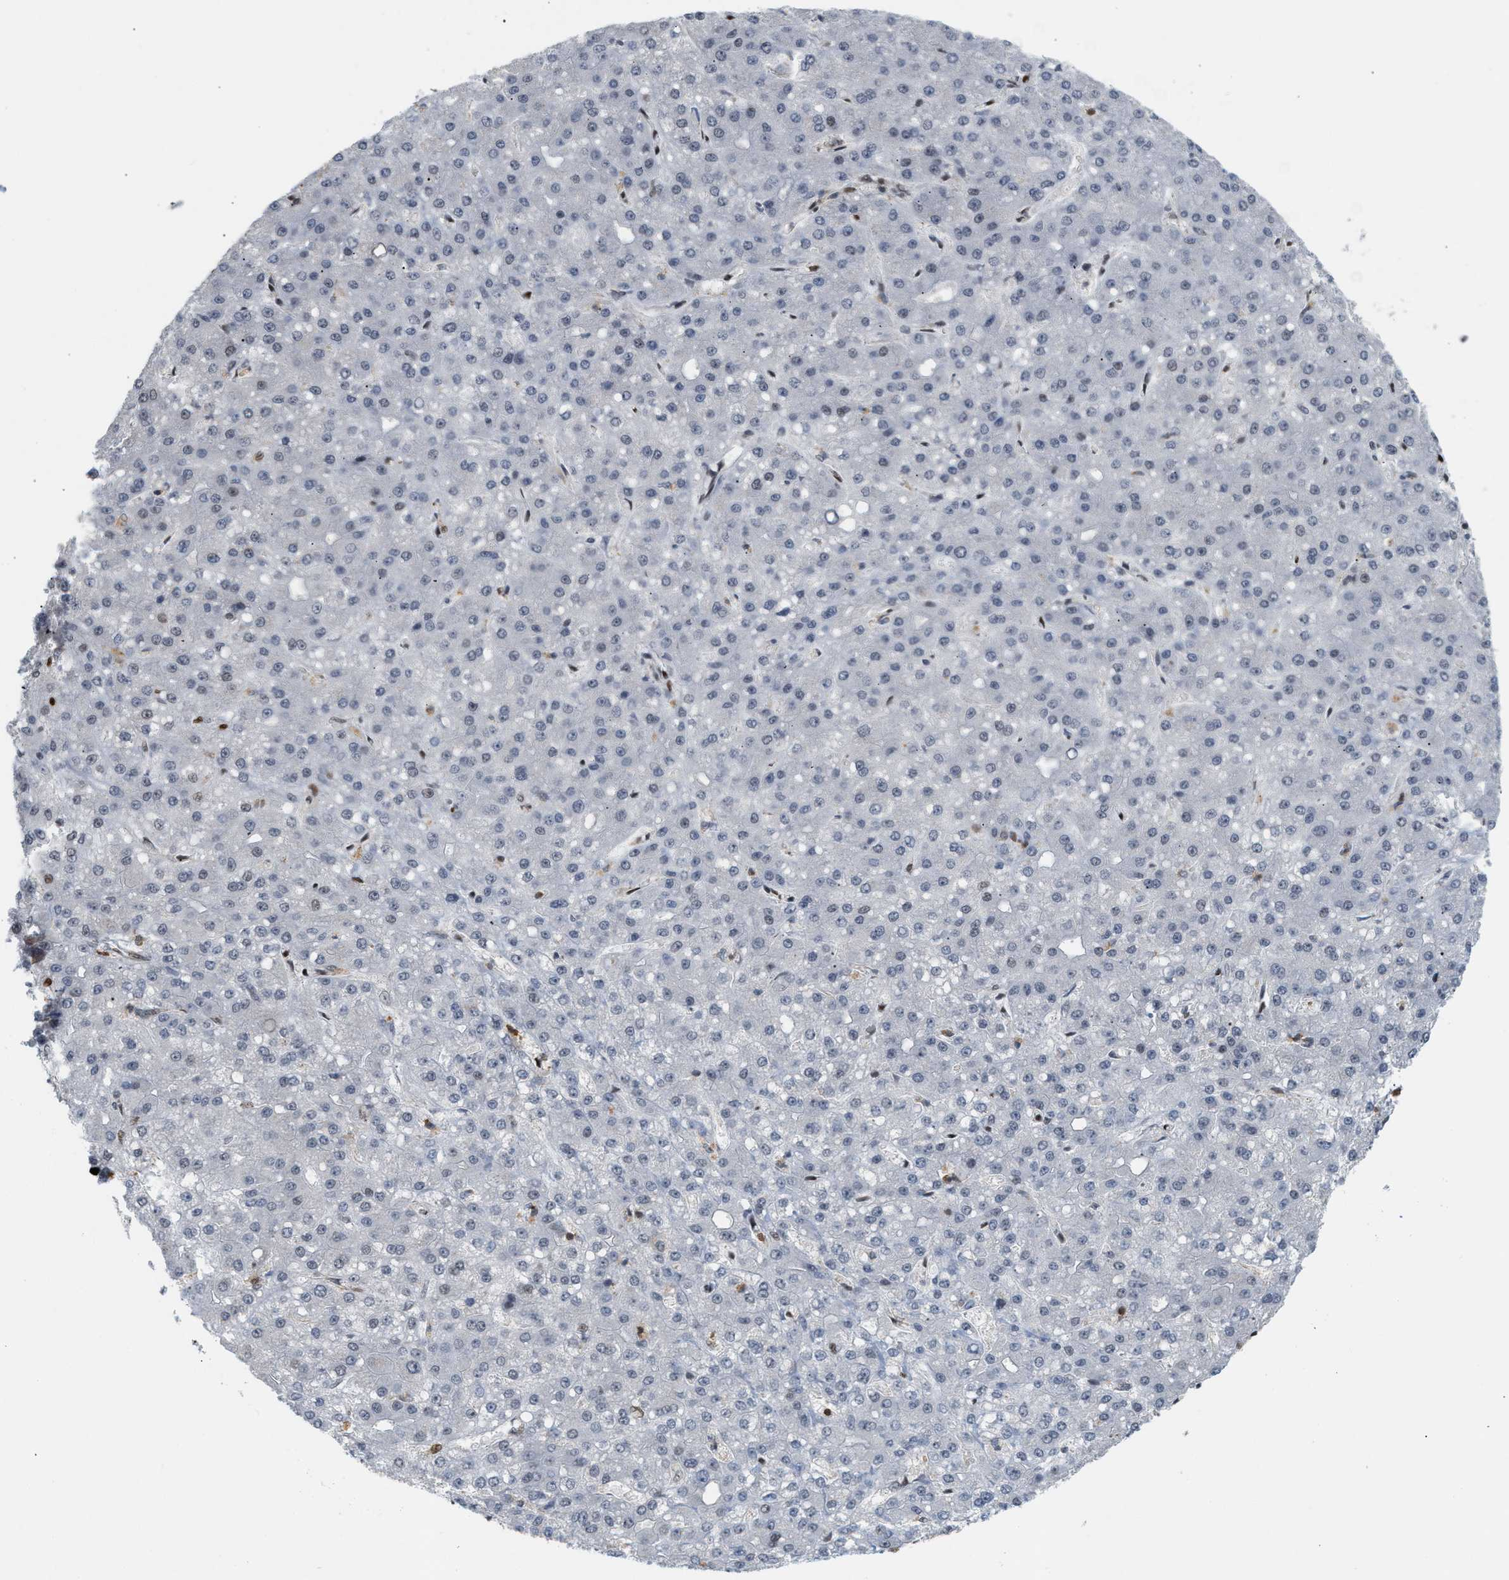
{"staining": {"intensity": "negative", "quantity": "none", "location": "none"}, "tissue": "liver cancer", "cell_type": "Tumor cells", "image_type": "cancer", "snomed": [{"axis": "morphology", "description": "Carcinoma, Hepatocellular, NOS"}, {"axis": "topography", "description": "Liver"}], "caption": "Immunohistochemistry histopathology image of human liver hepatocellular carcinoma stained for a protein (brown), which reveals no positivity in tumor cells. (DAB immunohistochemistry with hematoxylin counter stain).", "gene": "RNASEK-C17orf49", "patient": {"sex": "male", "age": 67}}